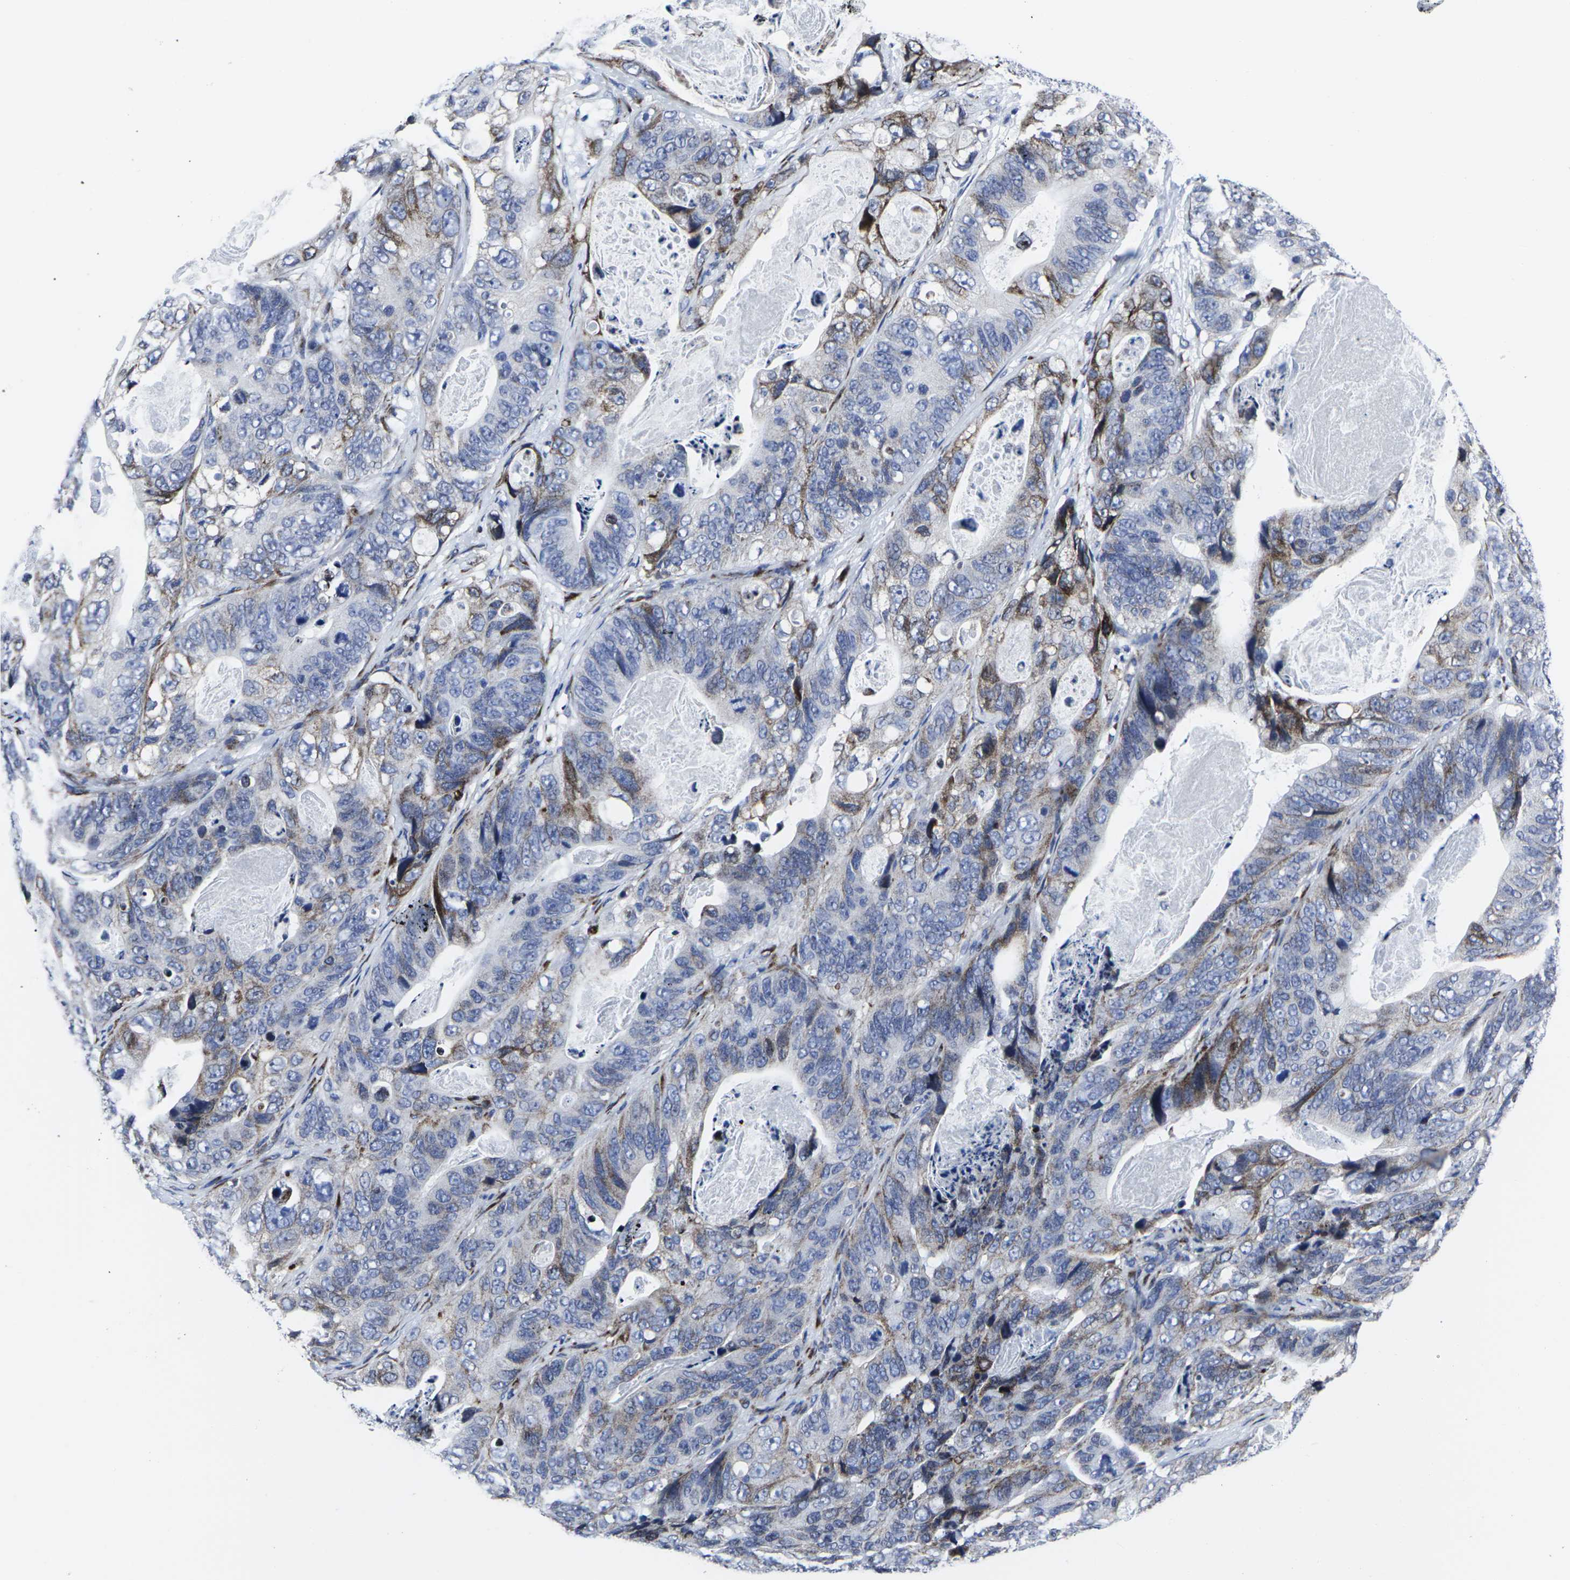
{"staining": {"intensity": "moderate", "quantity": "25%-75%", "location": "cytoplasmic/membranous"}, "tissue": "stomach cancer", "cell_type": "Tumor cells", "image_type": "cancer", "snomed": [{"axis": "morphology", "description": "Adenocarcinoma, NOS"}, {"axis": "topography", "description": "Stomach"}], "caption": "There is medium levels of moderate cytoplasmic/membranous positivity in tumor cells of stomach adenocarcinoma, as demonstrated by immunohistochemical staining (brown color).", "gene": "RPN1", "patient": {"sex": "female", "age": 89}}